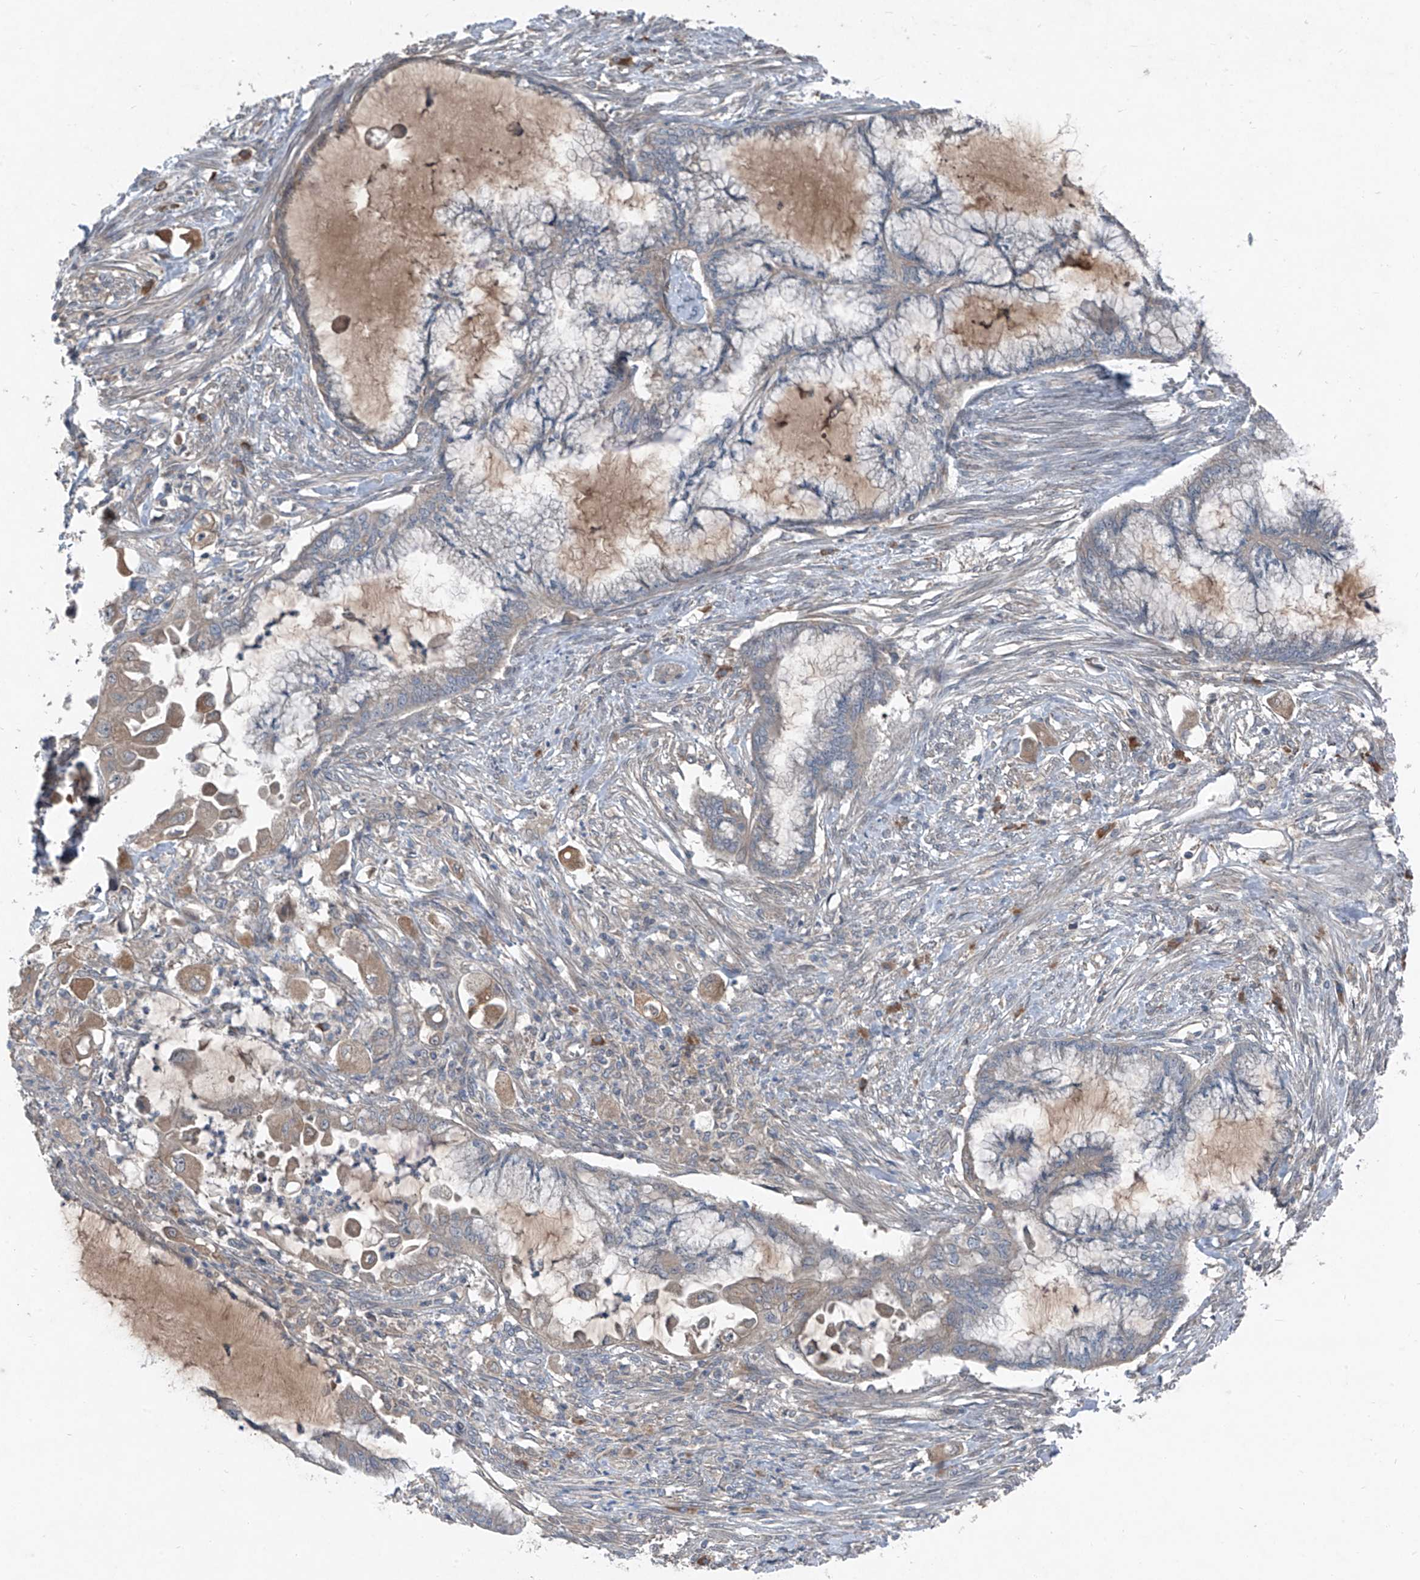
{"staining": {"intensity": "moderate", "quantity": "<25%", "location": "cytoplasmic/membranous"}, "tissue": "endometrial cancer", "cell_type": "Tumor cells", "image_type": "cancer", "snomed": [{"axis": "morphology", "description": "Adenocarcinoma, NOS"}, {"axis": "topography", "description": "Endometrium"}], "caption": "Immunohistochemical staining of endometrial cancer (adenocarcinoma) exhibits low levels of moderate cytoplasmic/membranous protein expression in about <25% of tumor cells.", "gene": "FOXRED2", "patient": {"sex": "female", "age": 86}}